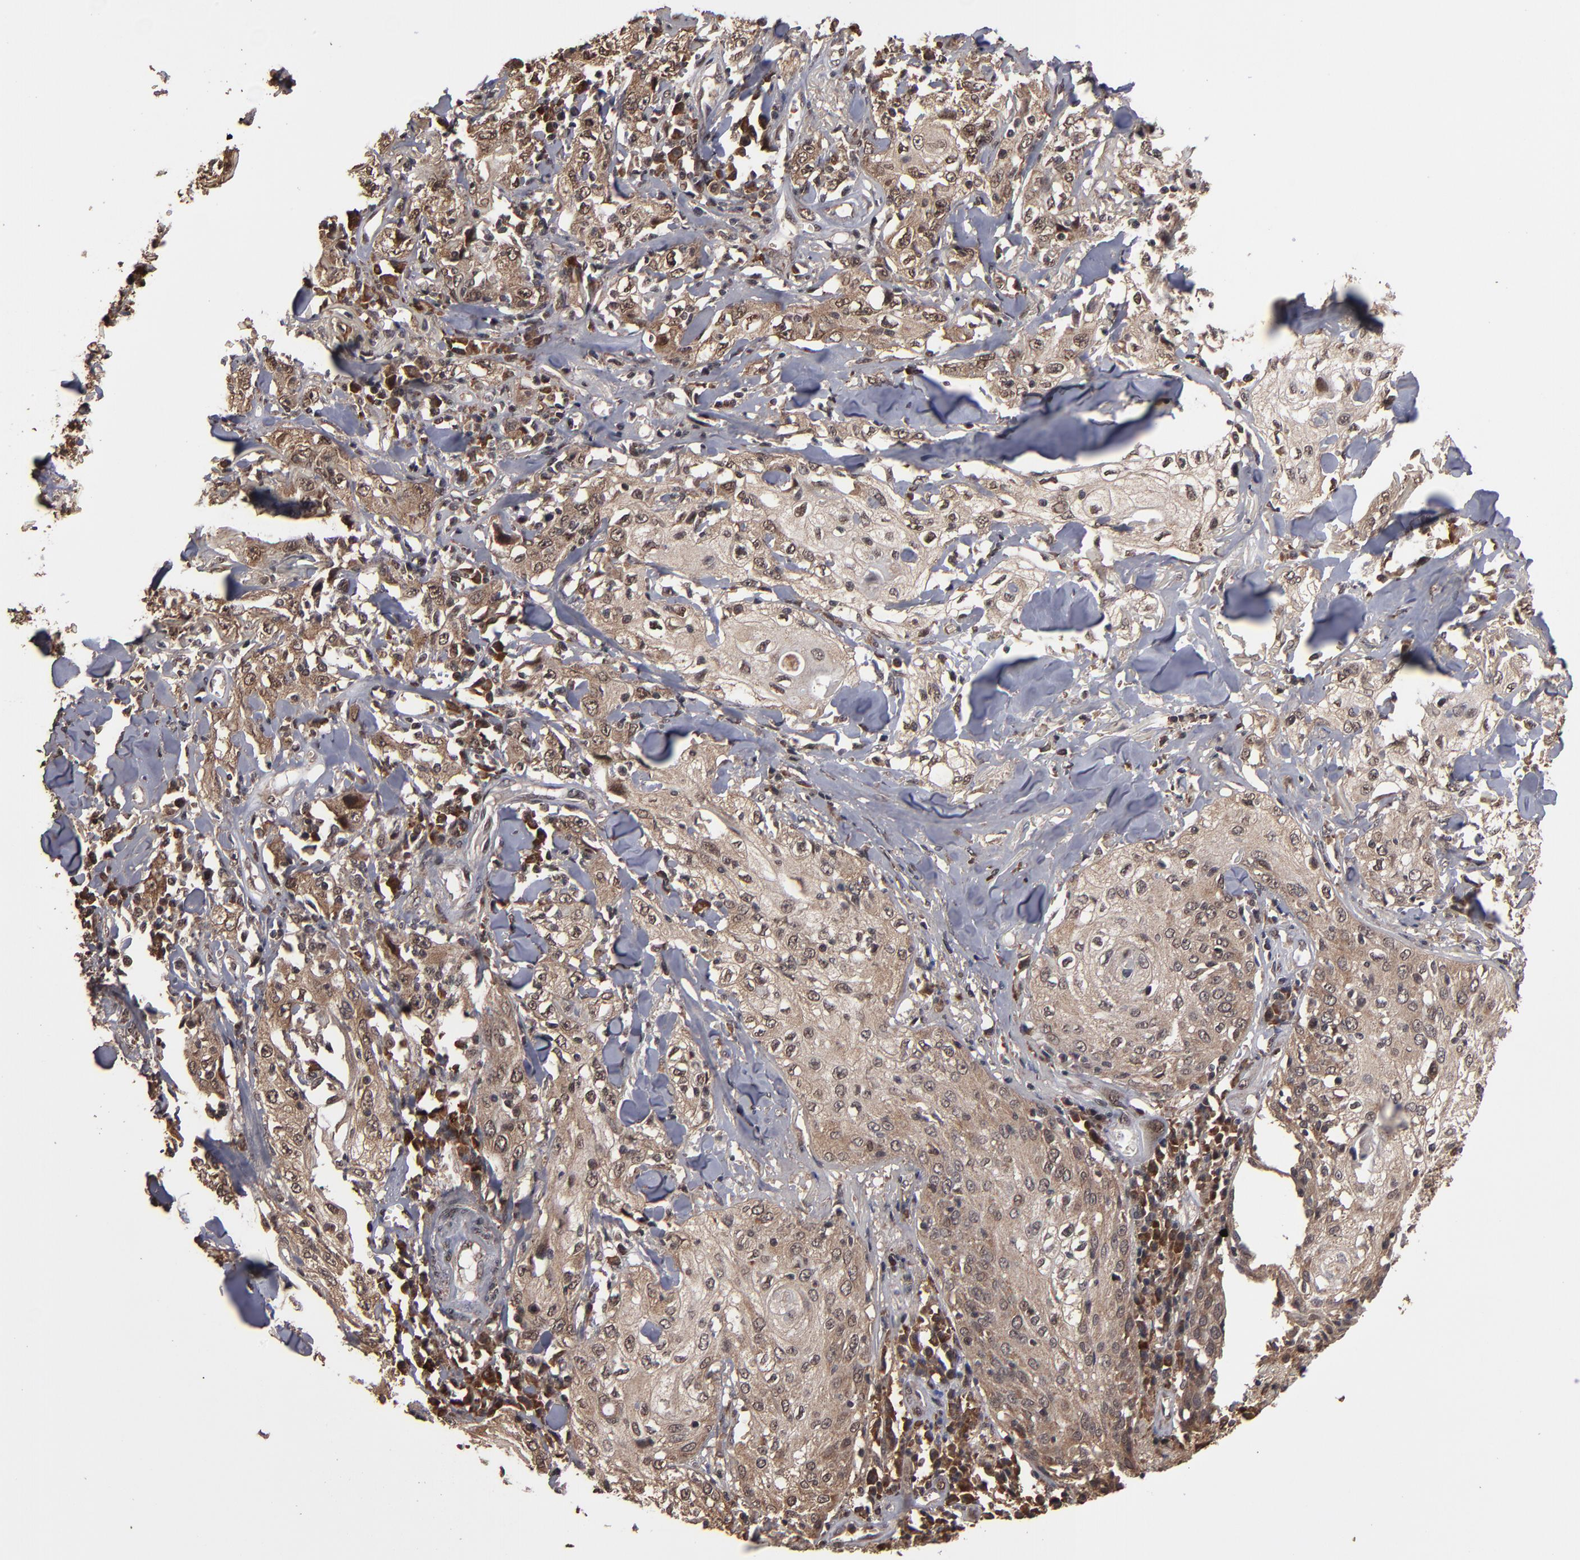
{"staining": {"intensity": "weak", "quantity": "25%-75%", "location": "cytoplasmic/membranous"}, "tissue": "skin cancer", "cell_type": "Tumor cells", "image_type": "cancer", "snomed": [{"axis": "morphology", "description": "Squamous cell carcinoma, NOS"}, {"axis": "topography", "description": "Skin"}], "caption": "Immunohistochemical staining of squamous cell carcinoma (skin) displays weak cytoplasmic/membranous protein staining in about 25%-75% of tumor cells. (DAB IHC, brown staining for protein, blue staining for nuclei).", "gene": "NXF2B", "patient": {"sex": "male", "age": 65}}